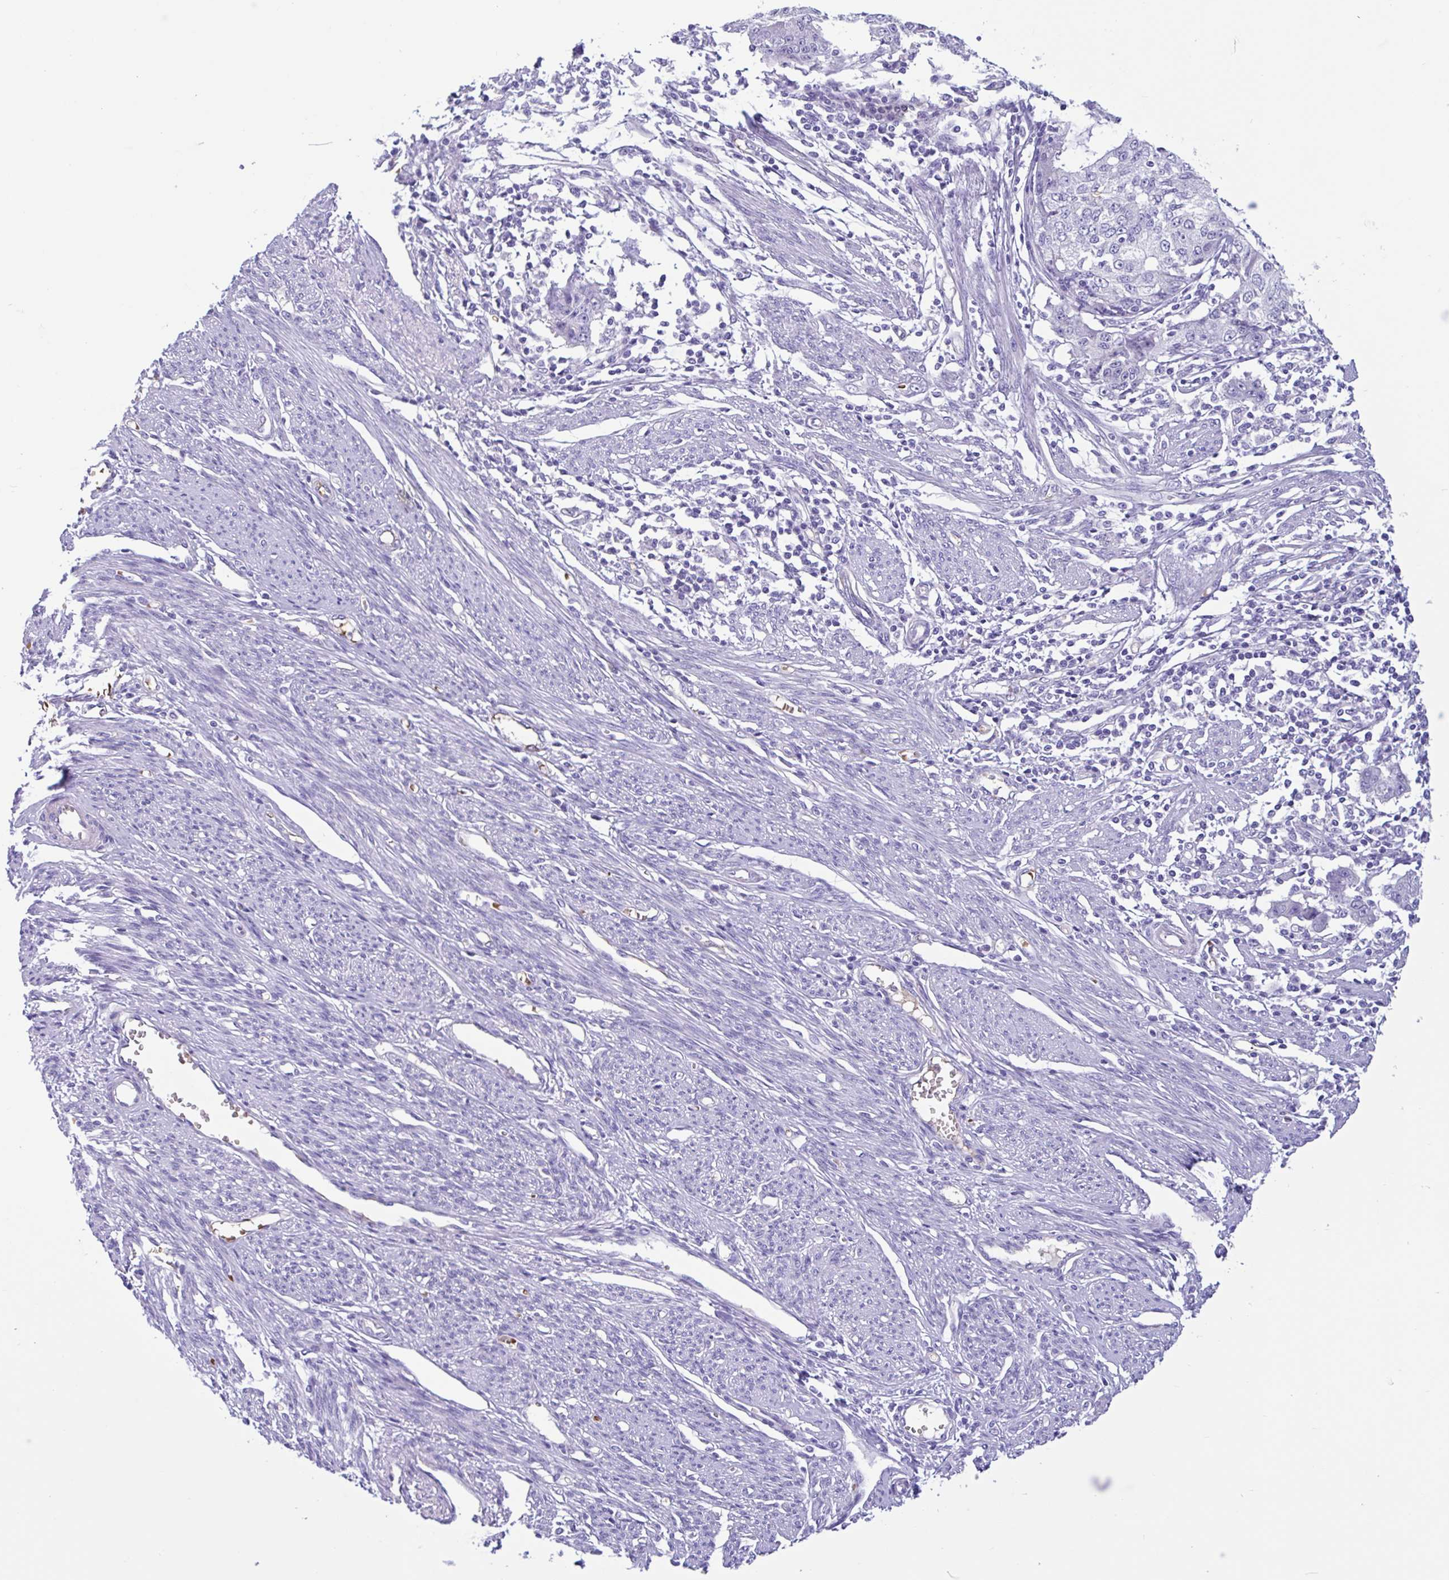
{"staining": {"intensity": "negative", "quantity": "none", "location": "none"}, "tissue": "endometrial cancer", "cell_type": "Tumor cells", "image_type": "cancer", "snomed": [{"axis": "morphology", "description": "Adenocarcinoma, NOS"}, {"axis": "topography", "description": "Endometrium"}], "caption": "Immunohistochemistry (IHC) image of endometrial cancer (adenocarcinoma) stained for a protein (brown), which reveals no staining in tumor cells.", "gene": "TMEM79", "patient": {"sex": "female", "age": 56}}